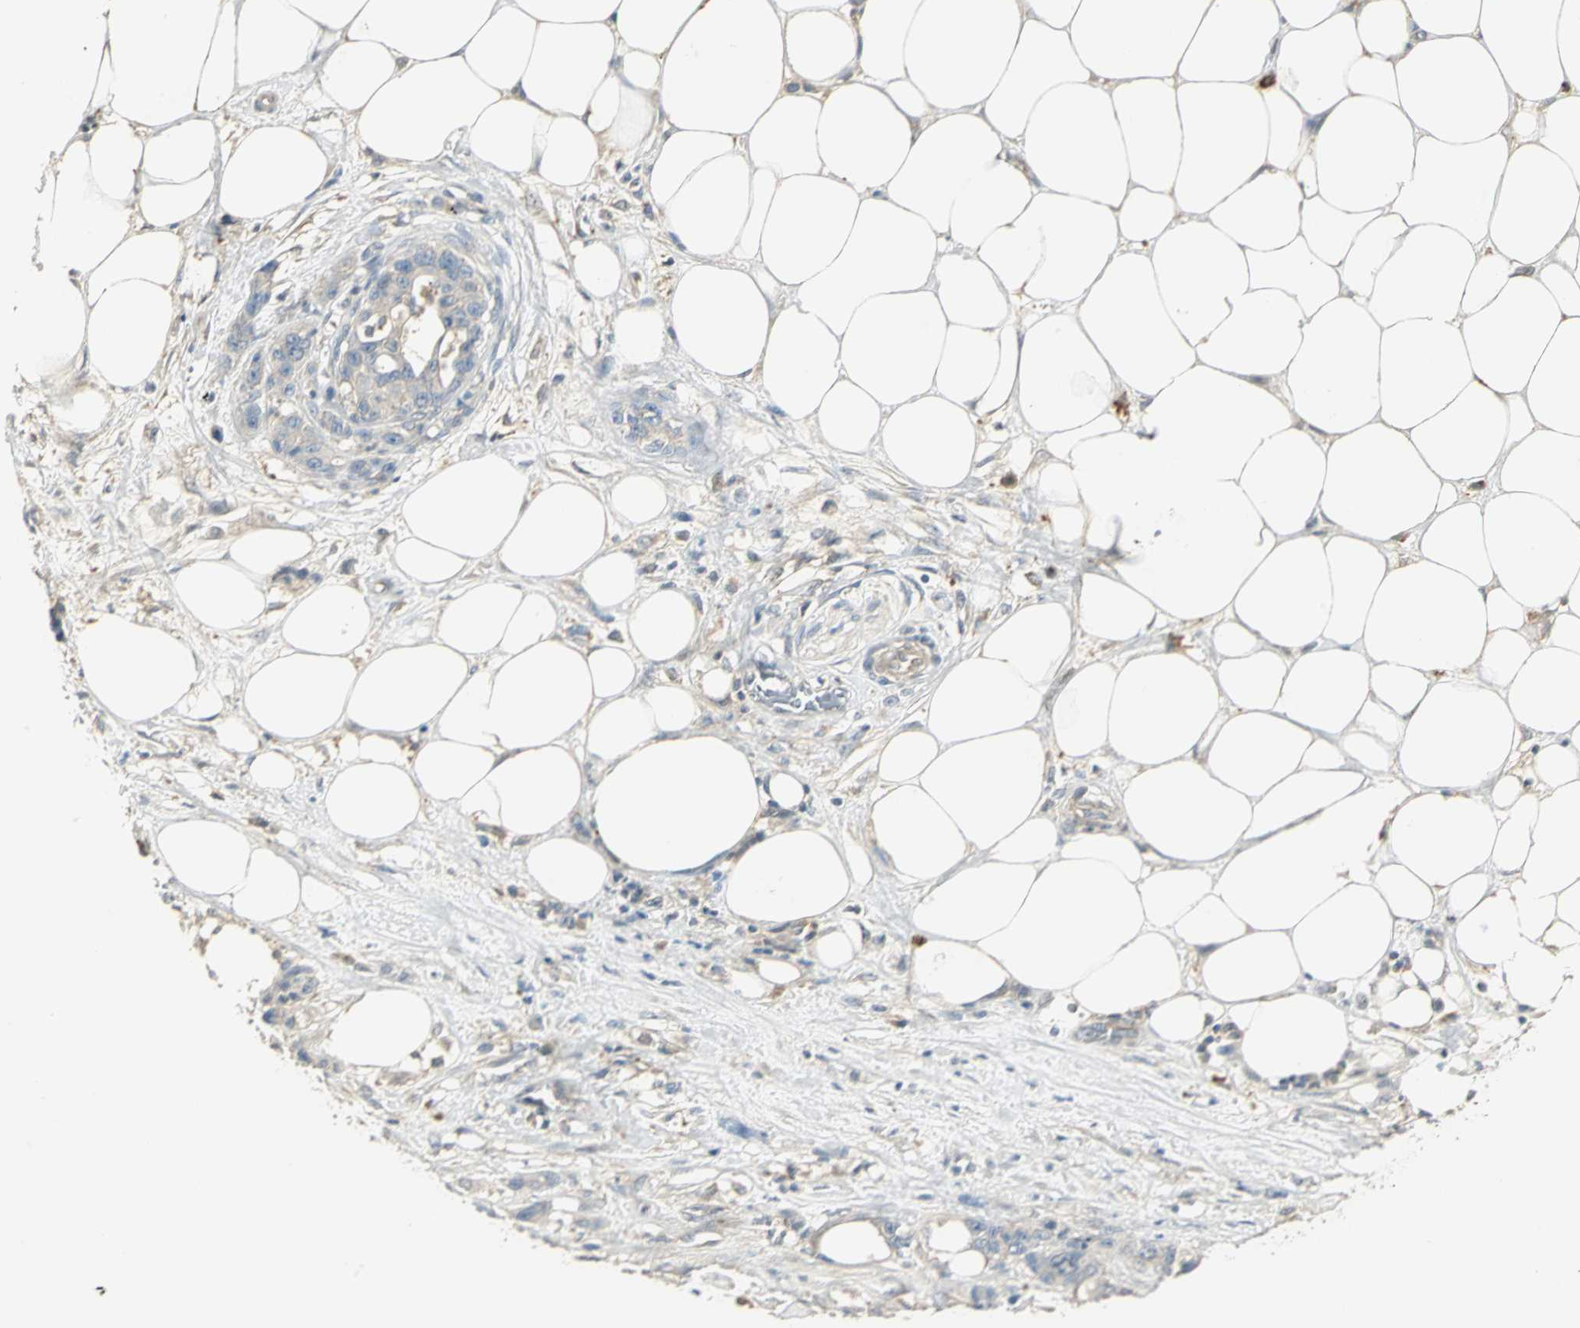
{"staining": {"intensity": "weak", "quantity": "<25%", "location": "cytoplasmic/membranous"}, "tissue": "pancreatic cancer", "cell_type": "Tumor cells", "image_type": "cancer", "snomed": [{"axis": "morphology", "description": "Adenocarcinoma, NOS"}, {"axis": "topography", "description": "Pancreas"}], "caption": "Immunohistochemistry photomicrograph of neoplastic tissue: human pancreatic cancer stained with DAB (3,3'-diaminobenzidine) reveals no significant protein positivity in tumor cells.", "gene": "PROC", "patient": {"sex": "male", "age": 46}}